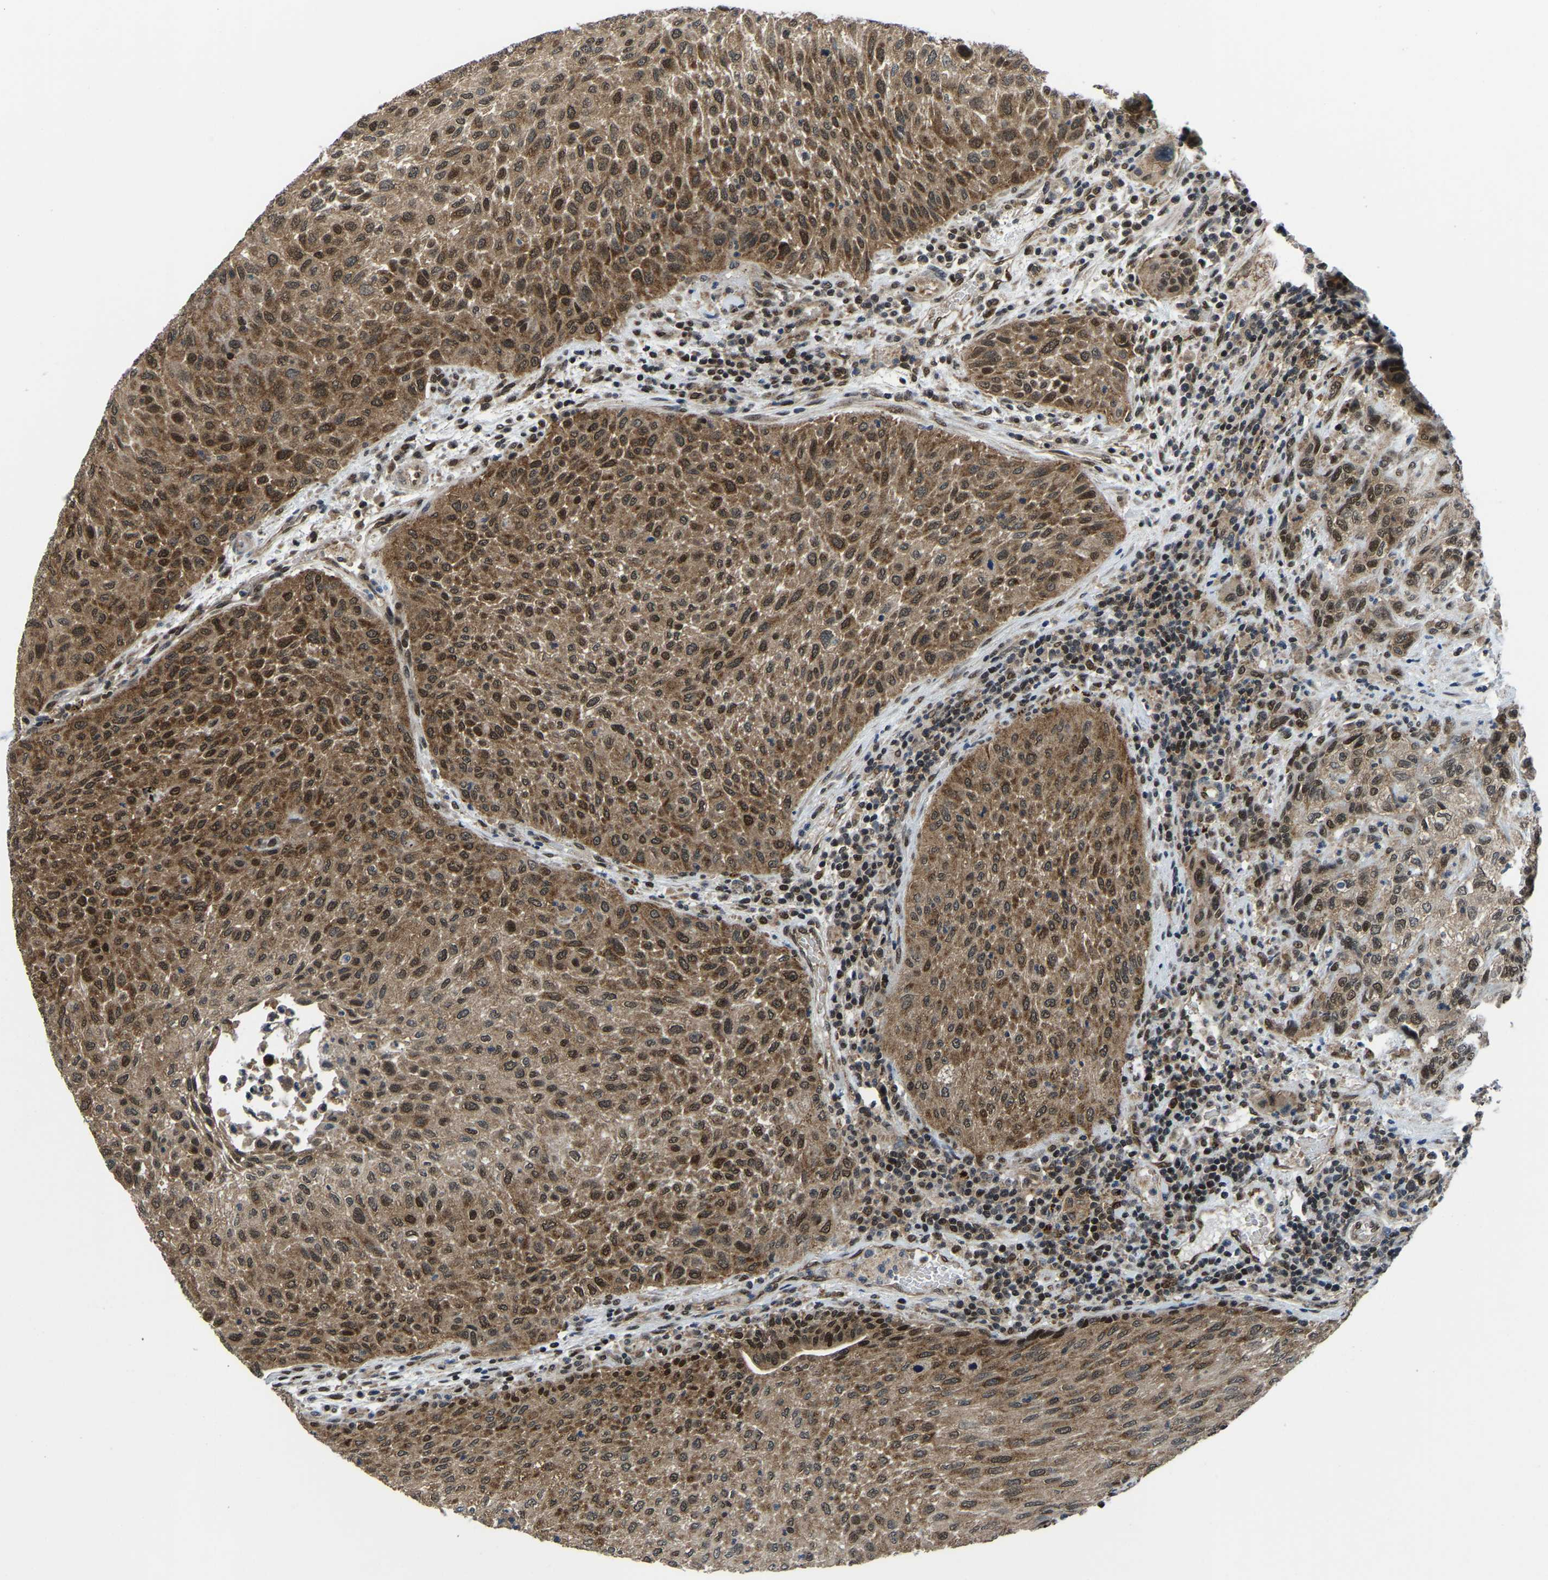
{"staining": {"intensity": "moderate", "quantity": ">75%", "location": "cytoplasmic/membranous,nuclear"}, "tissue": "urothelial cancer", "cell_type": "Tumor cells", "image_type": "cancer", "snomed": [{"axis": "morphology", "description": "Urothelial carcinoma, Low grade"}, {"axis": "morphology", "description": "Urothelial carcinoma, High grade"}, {"axis": "topography", "description": "Urinary bladder"}], "caption": "Immunohistochemical staining of urothelial cancer reveals medium levels of moderate cytoplasmic/membranous and nuclear protein positivity in approximately >75% of tumor cells.", "gene": "DFFA", "patient": {"sex": "male", "age": 35}}